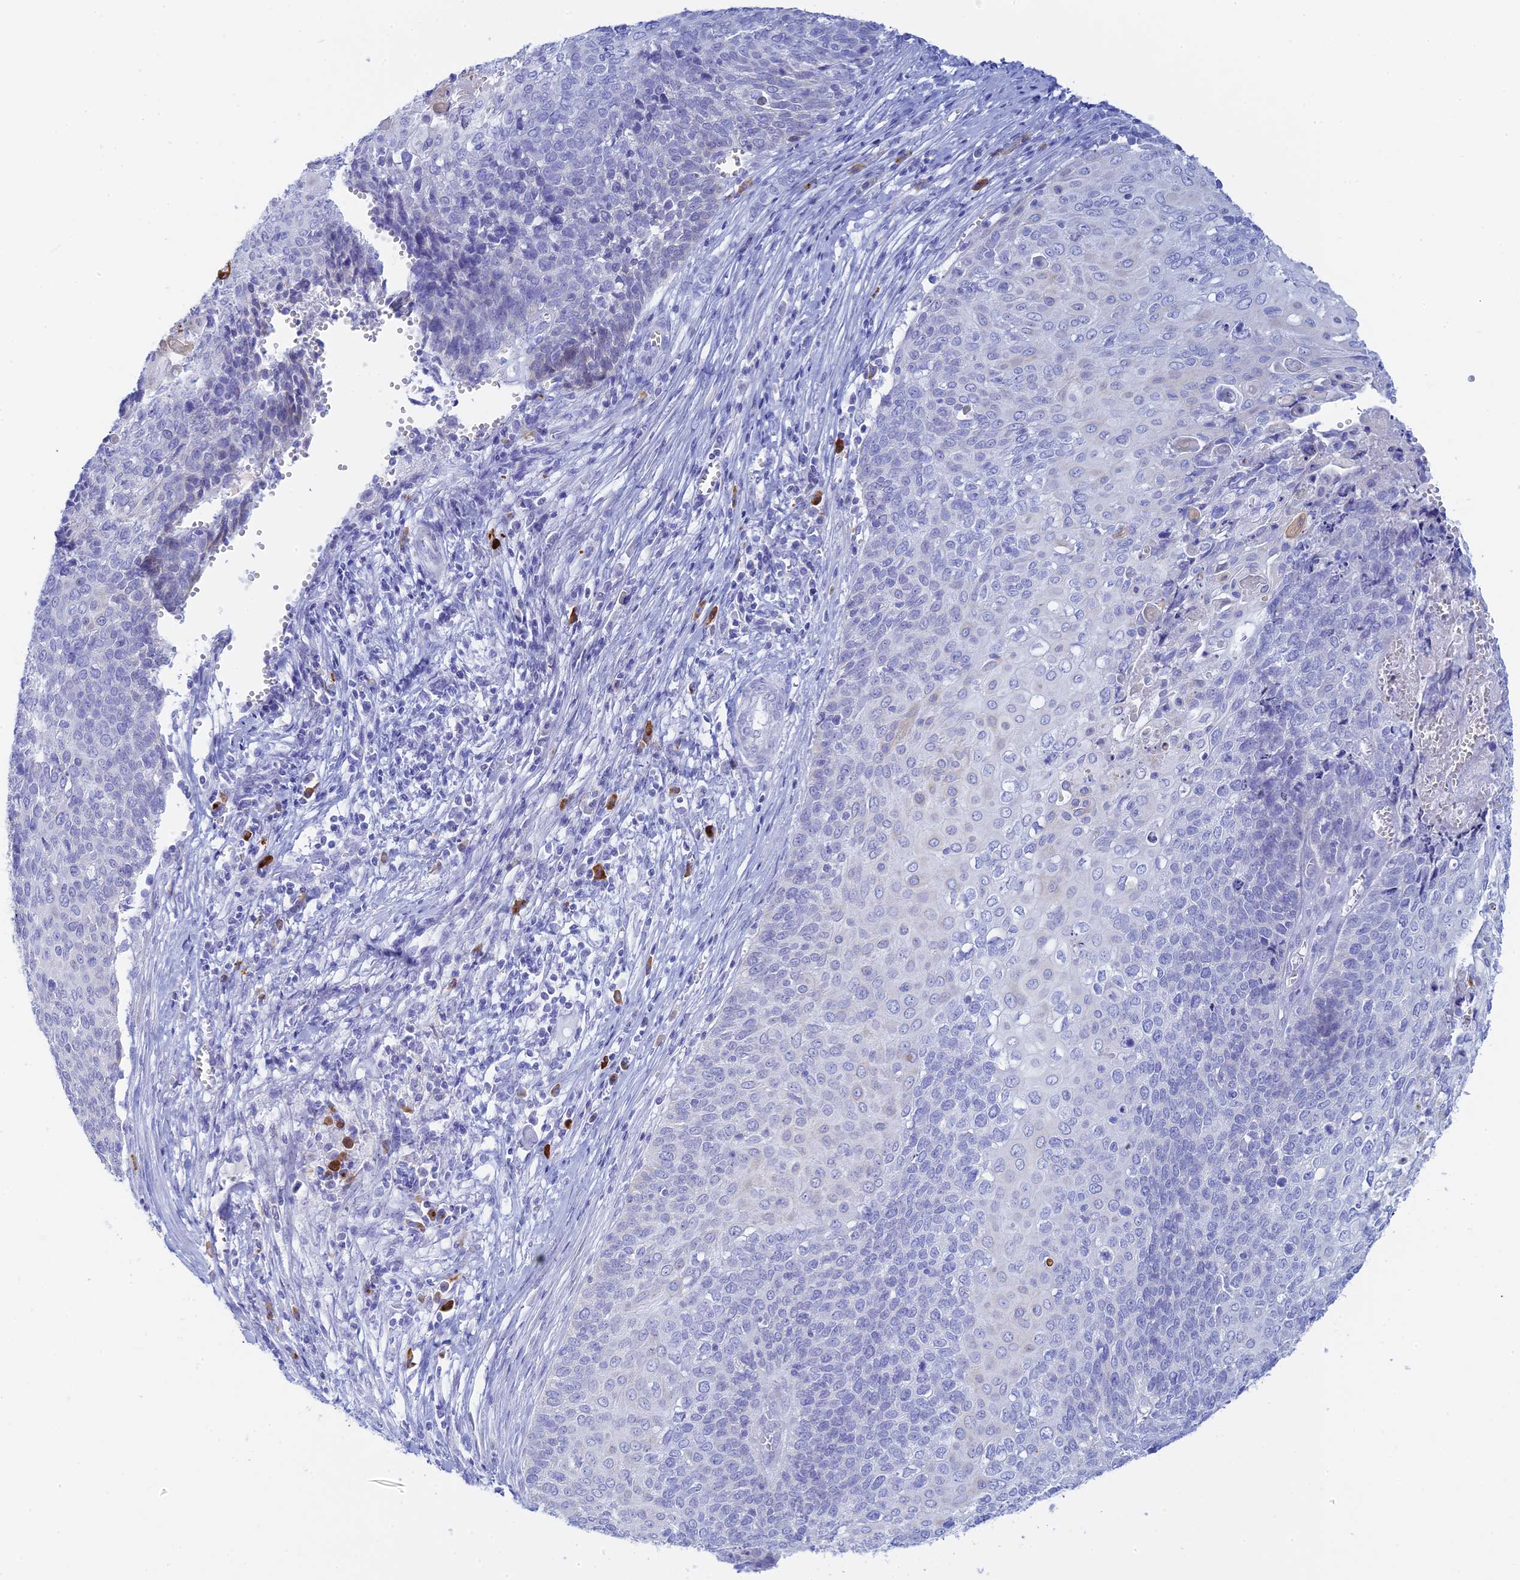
{"staining": {"intensity": "negative", "quantity": "none", "location": "none"}, "tissue": "cervical cancer", "cell_type": "Tumor cells", "image_type": "cancer", "snomed": [{"axis": "morphology", "description": "Squamous cell carcinoma, NOS"}, {"axis": "topography", "description": "Cervix"}], "caption": "This micrograph is of cervical cancer stained with immunohistochemistry to label a protein in brown with the nuclei are counter-stained blue. There is no positivity in tumor cells.", "gene": "CEP152", "patient": {"sex": "female", "age": 39}}